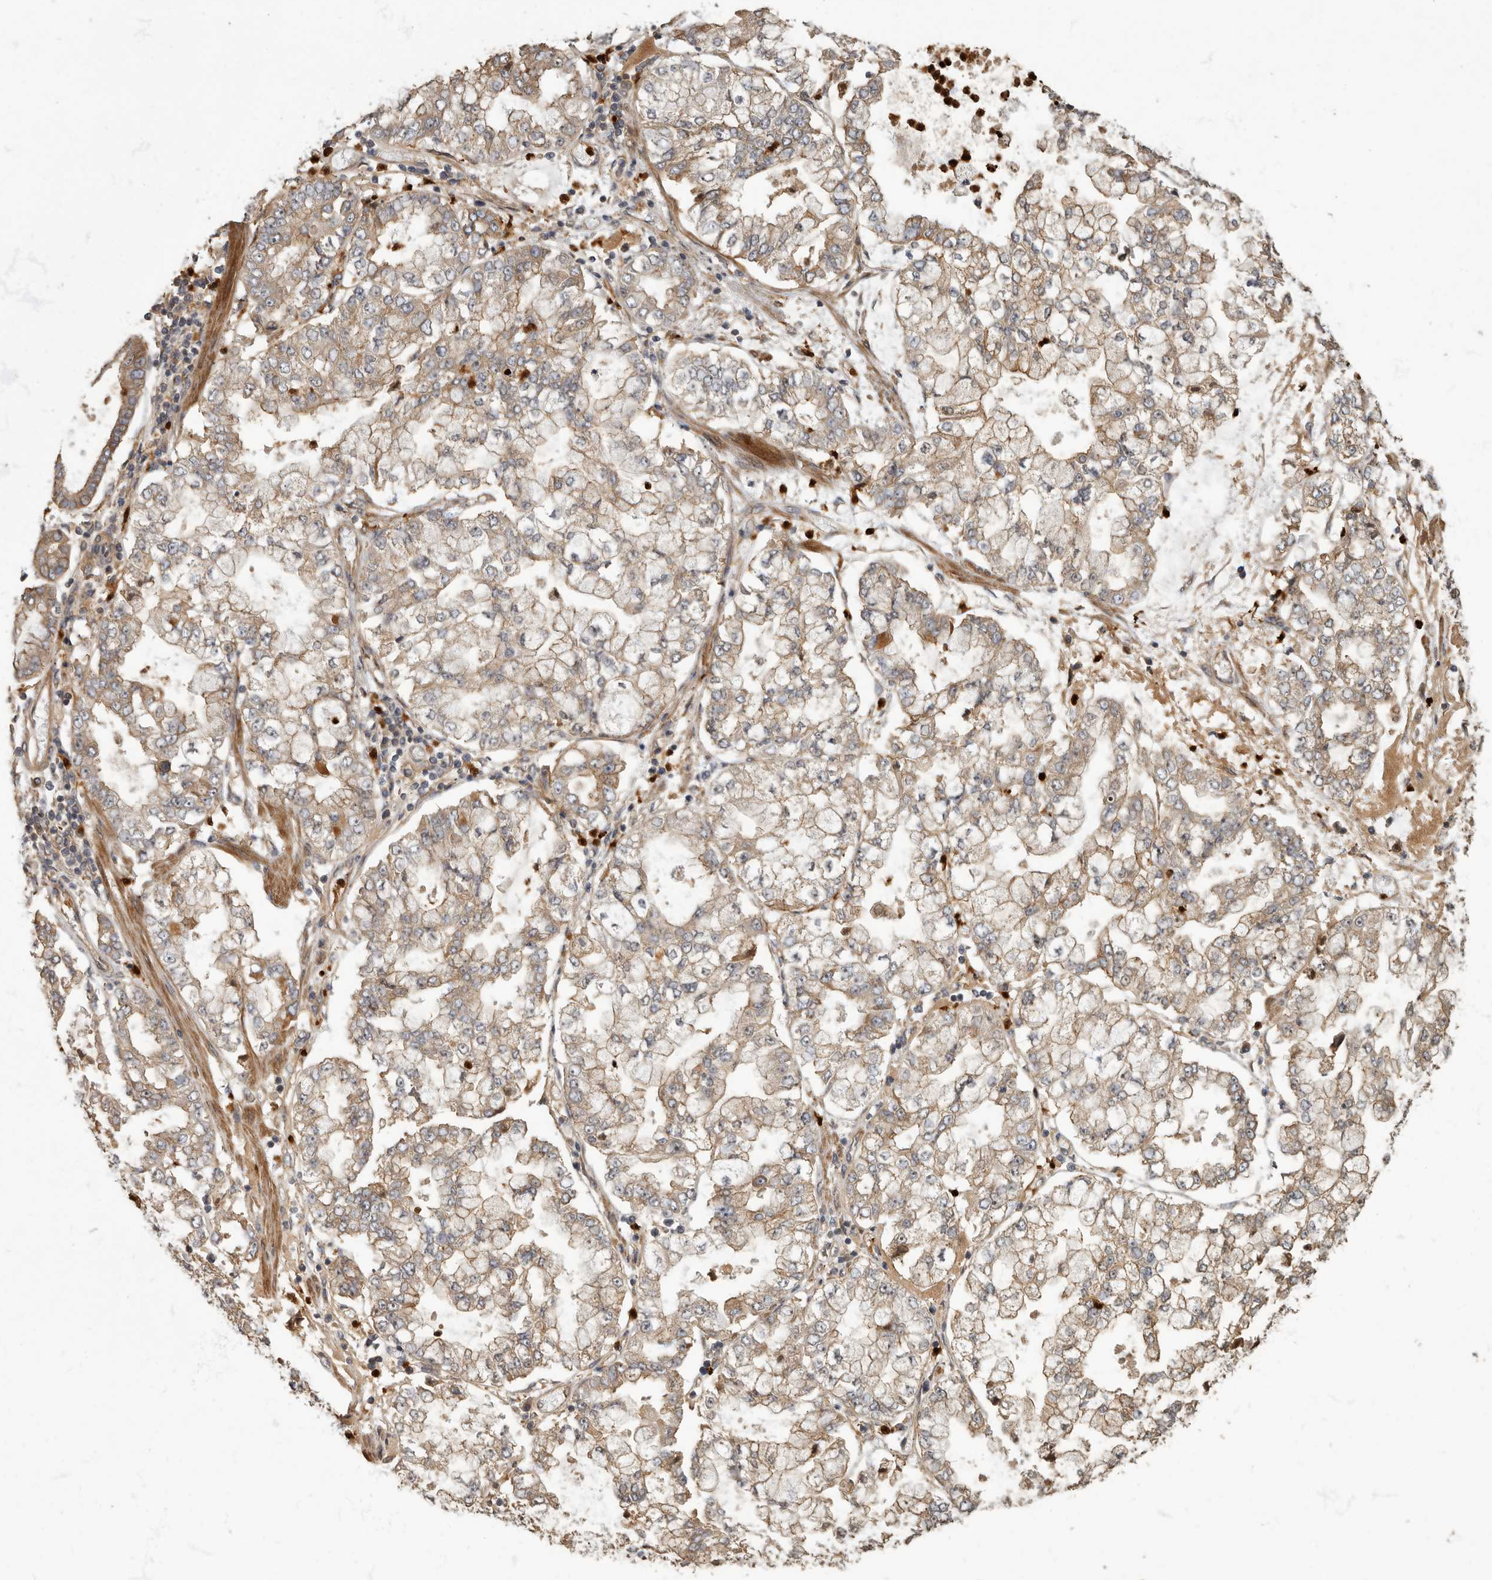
{"staining": {"intensity": "moderate", "quantity": ">75%", "location": "cytoplasmic/membranous"}, "tissue": "stomach cancer", "cell_type": "Tumor cells", "image_type": "cancer", "snomed": [{"axis": "morphology", "description": "Adenocarcinoma, NOS"}, {"axis": "topography", "description": "Stomach"}], "caption": "High-power microscopy captured an immunohistochemistry (IHC) image of stomach cancer (adenocarcinoma), revealing moderate cytoplasmic/membranous expression in about >75% of tumor cells. The staining was performed using DAB to visualize the protein expression in brown, while the nuclei were stained in blue with hematoxylin (Magnification: 20x).", "gene": "DAAM1", "patient": {"sex": "male", "age": 76}}